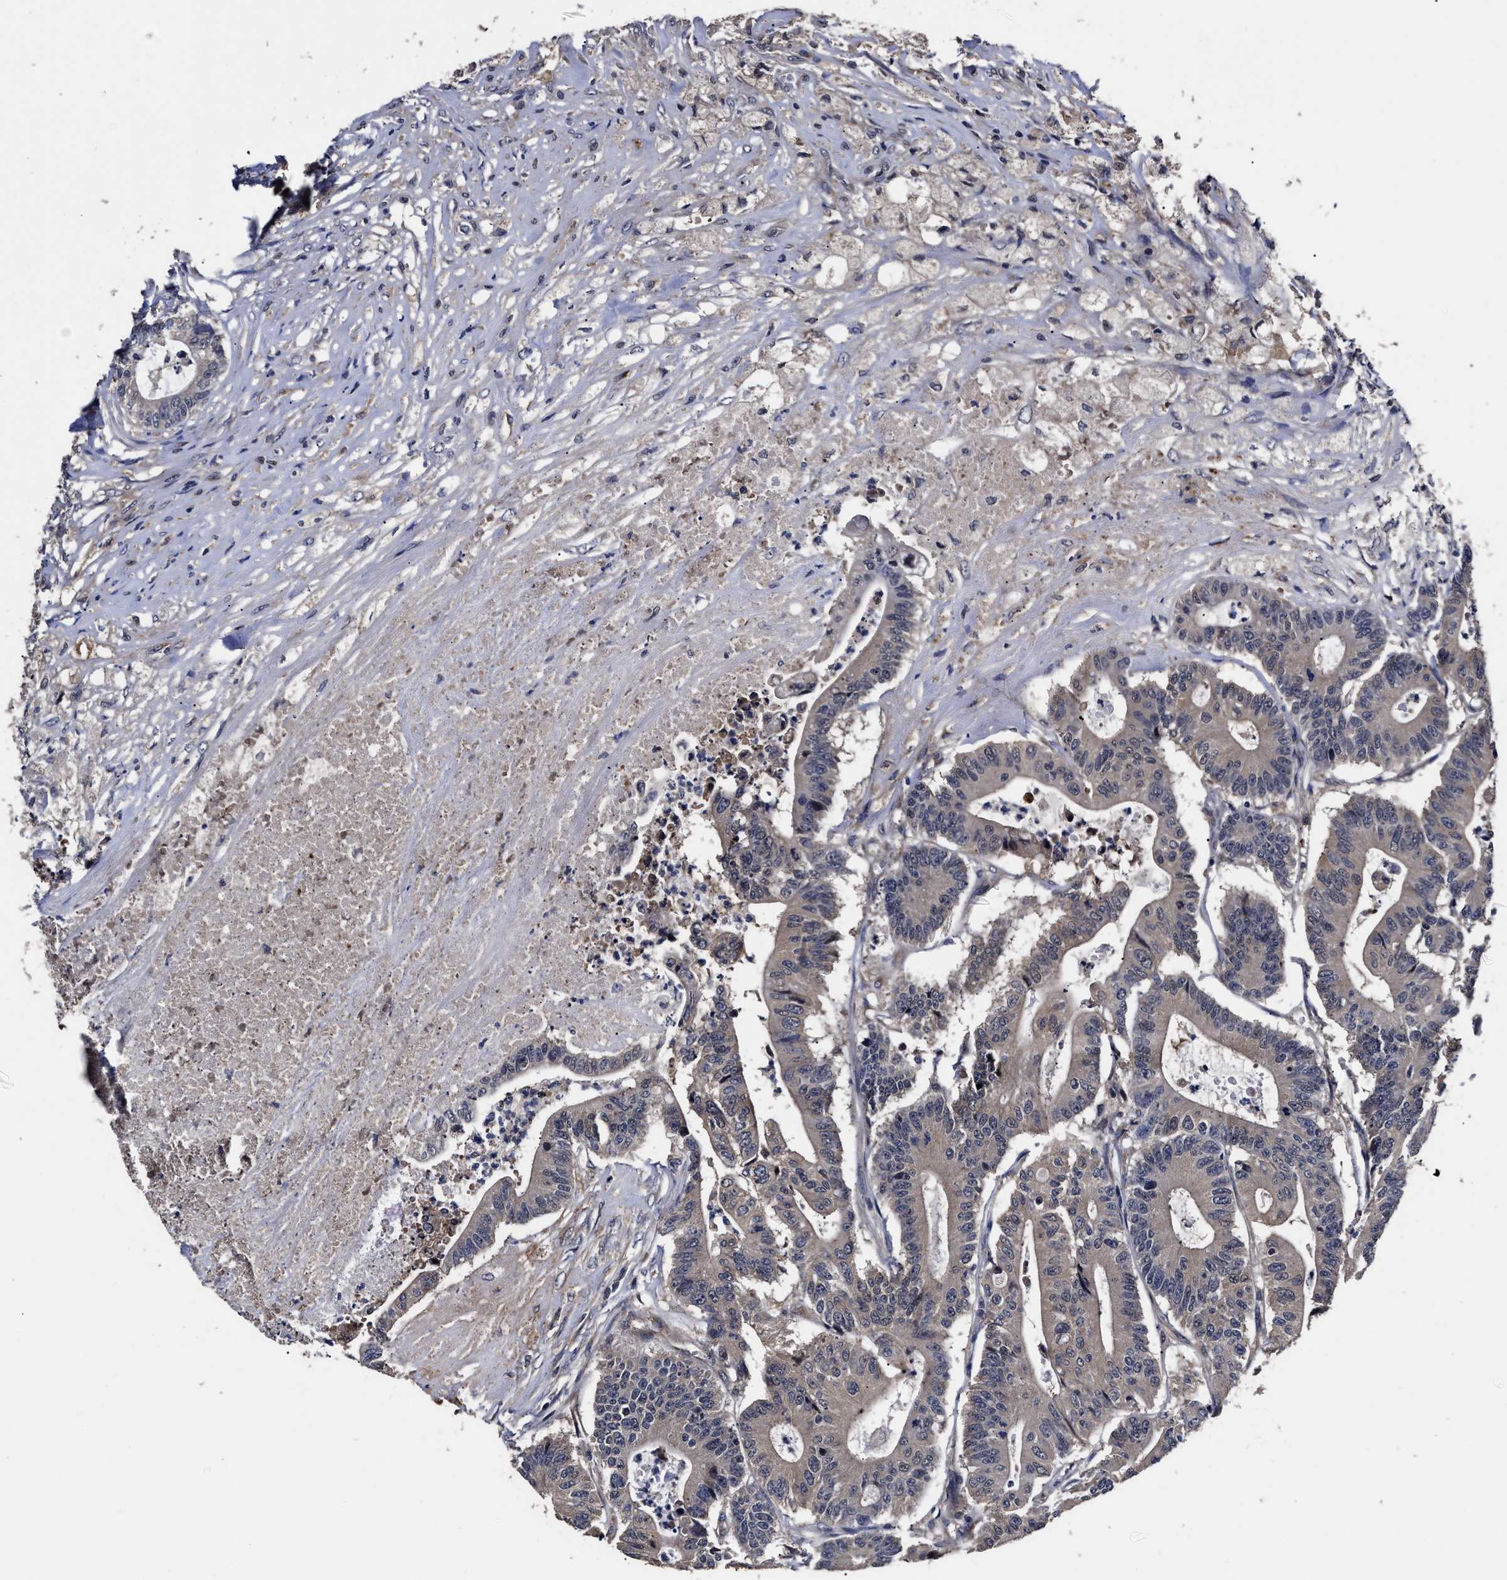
{"staining": {"intensity": "weak", "quantity": ">75%", "location": "cytoplasmic/membranous"}, "tissue": "colorectal cancer", "cell_type": "Tumor cells", "image_type": "cancer", "snomed": [{"axis": "morphology", "description": "Adenocarcinoma, NOS"}, {"axis": "topography", "description": "Colon"}], "caption": "Protein staining of colorectal cancer (adenocarcinoma) tissue demonstrates weak cytoplasmic/membranous positivity in approximately >75% of tumor cells.", "gene": "SOCS5", "patient": {"sex": "female", "age": 84}}